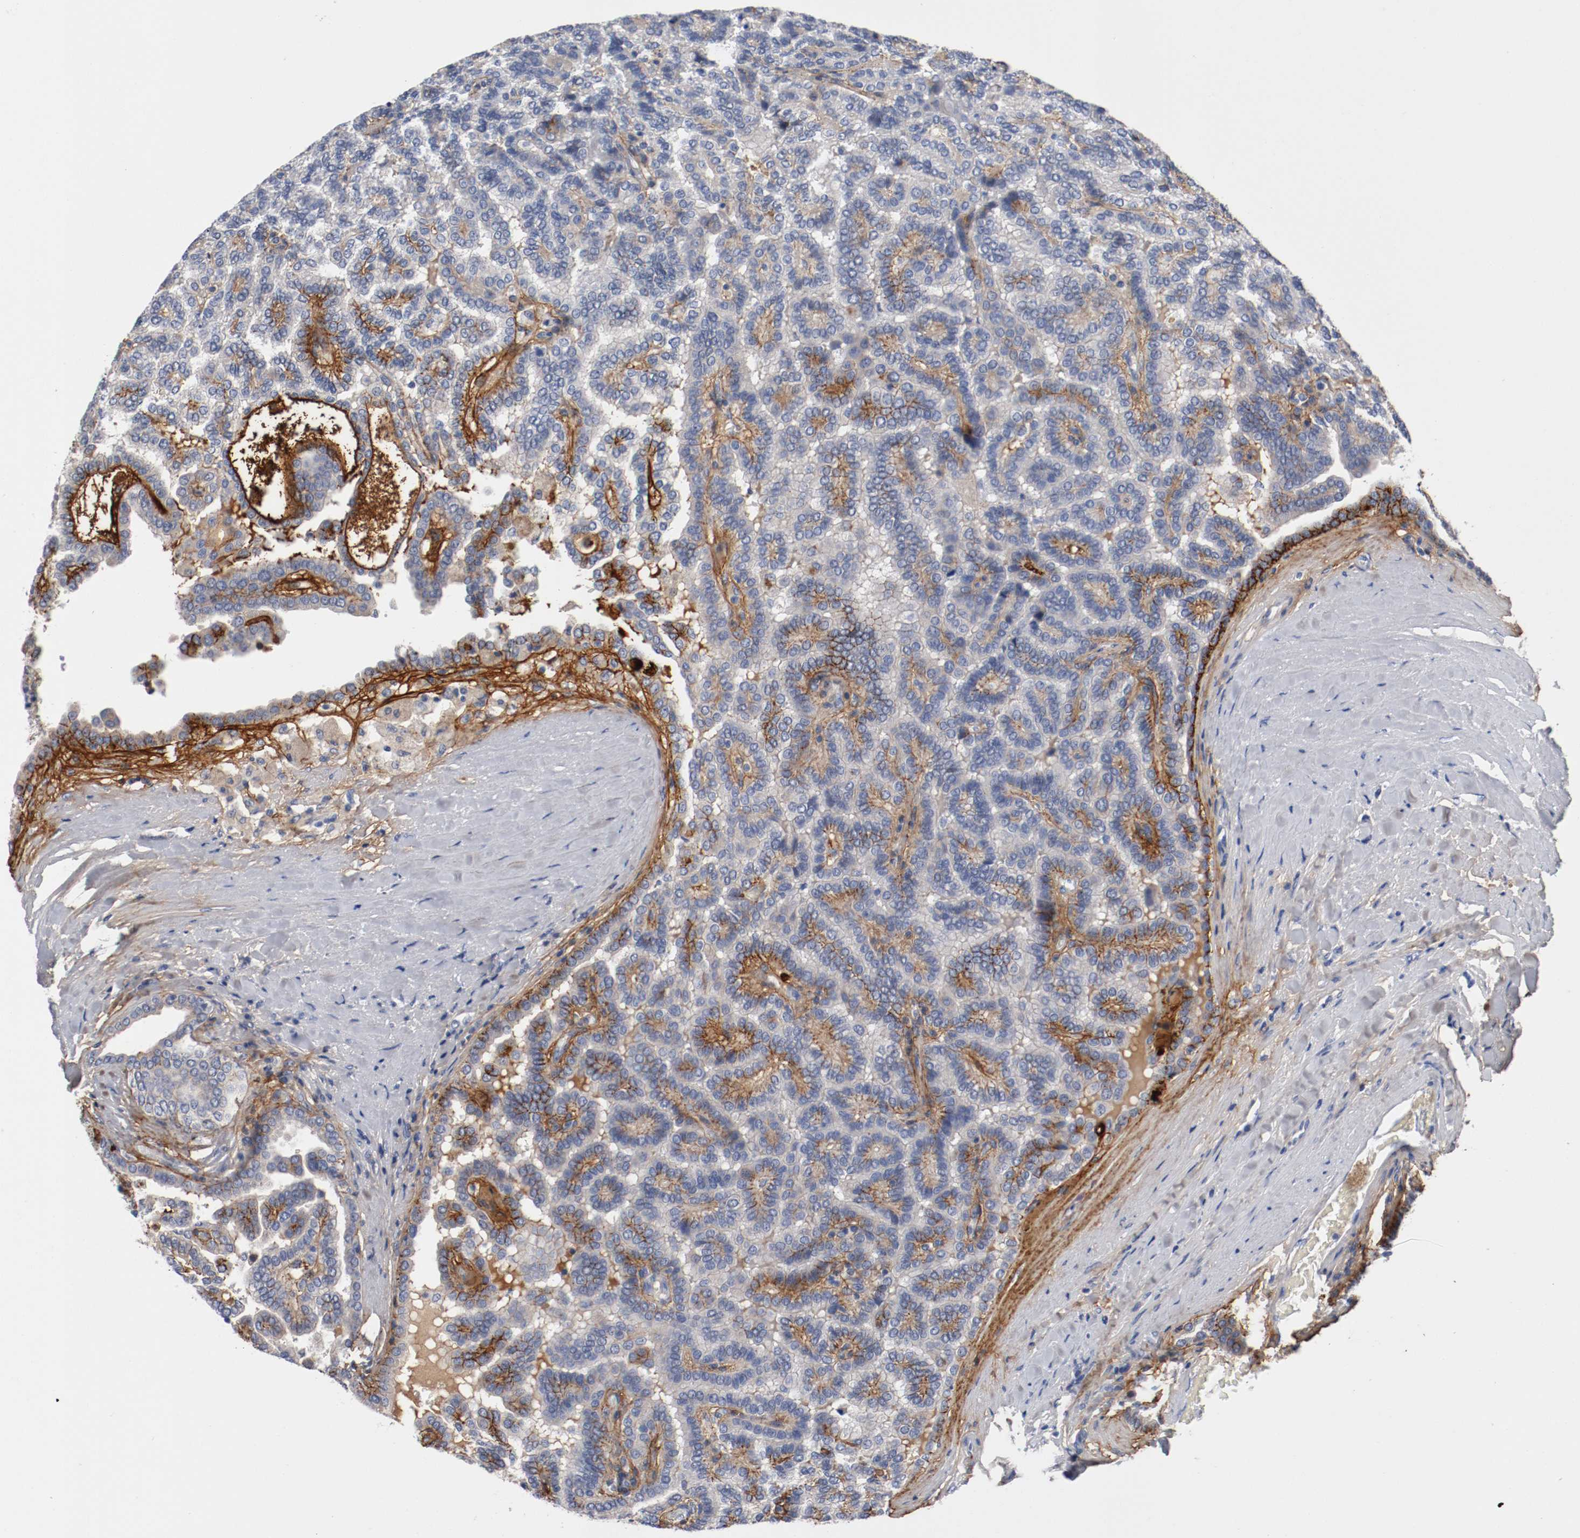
{"staining": {"intensity": "moderate", "quantity": "<25%", "location": "cytoplasmic/membranous"}, "tissue": "renal cancer", "cell_type": "Tumor cells", "image_type": "cancer", "snomed": [{"axis": "morphology", "description": "Adenocarcinoma, NOS"}, {"axis": "topography", "description": "Kidney"}], "caption": "This micrograph exhibits immunohistochemistry (IHC) staining of renal cancer (adenocarcinoma), with low moderate cytoplasmic/membranous expression in about <25% of tumor cells.", "gene": "TNC", "patient": {"sex": "male", "age": 61}}